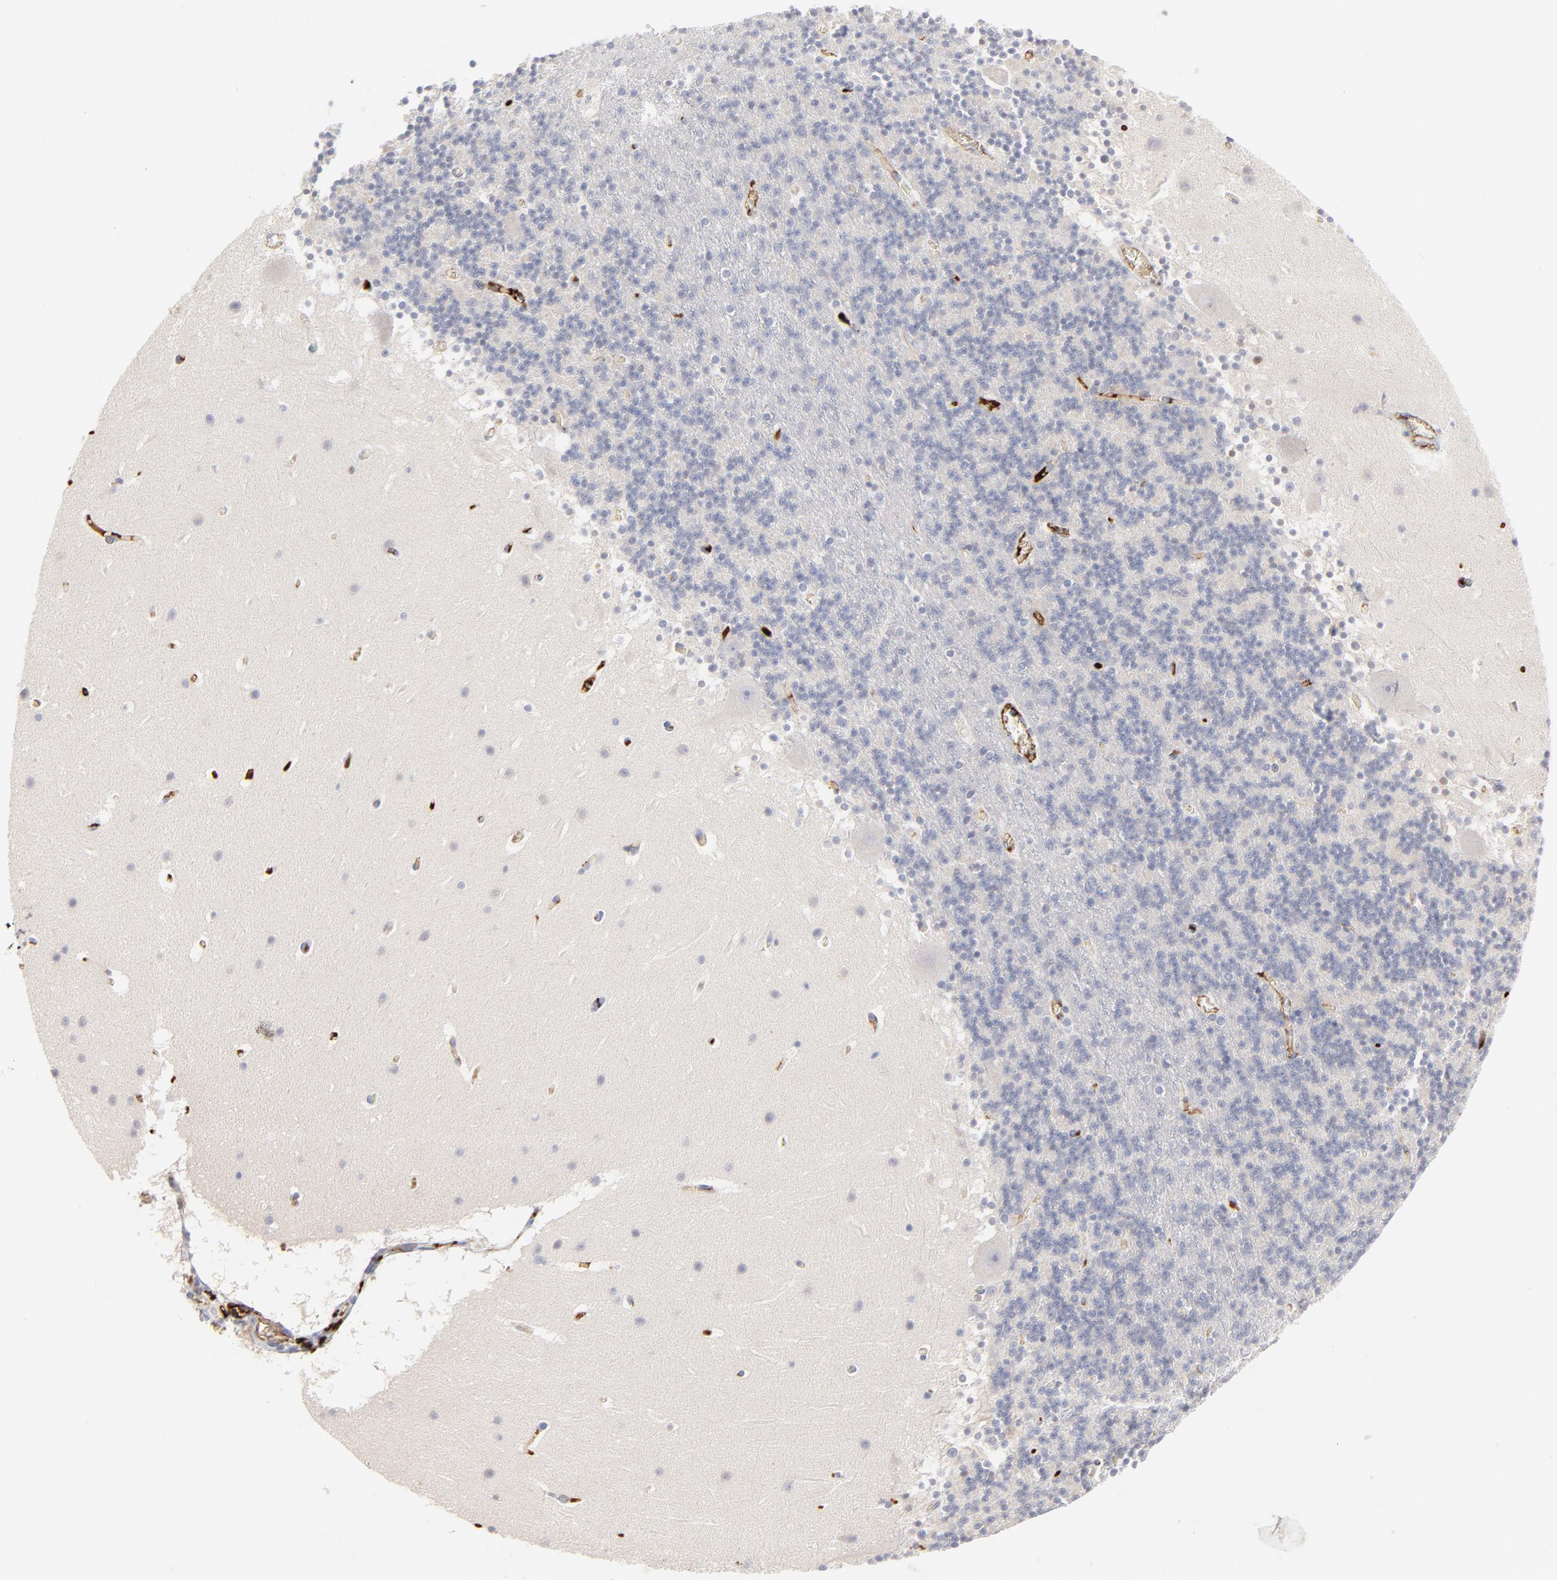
{"staining": {"intensity": "negative", "quantity": "none", "location": "none"}, "tissue": "cerebellum", "cell_type": "Cells in granular layer", "image_type": "normal", "snomed": [{"axis": "morphology", "description": "Normal tissue, NOS"}, {"axis": "topography", "description": "Cerebellum"}], "caption": "This micrograph is of benign cerebellum stained with immunohistochemistry (IHC) to label a protein in brown with the nuclei are counter-stained blue. There is no positivity in cells in granular layer. (Stains: DAB (3,3'-diaminobenzidine) IHC with hematoxylin counter stain, Microscopy: brightfield microscopy at high magnification).", "gene": "CCR3", "patient": {"sex": "male", "age": 45}}